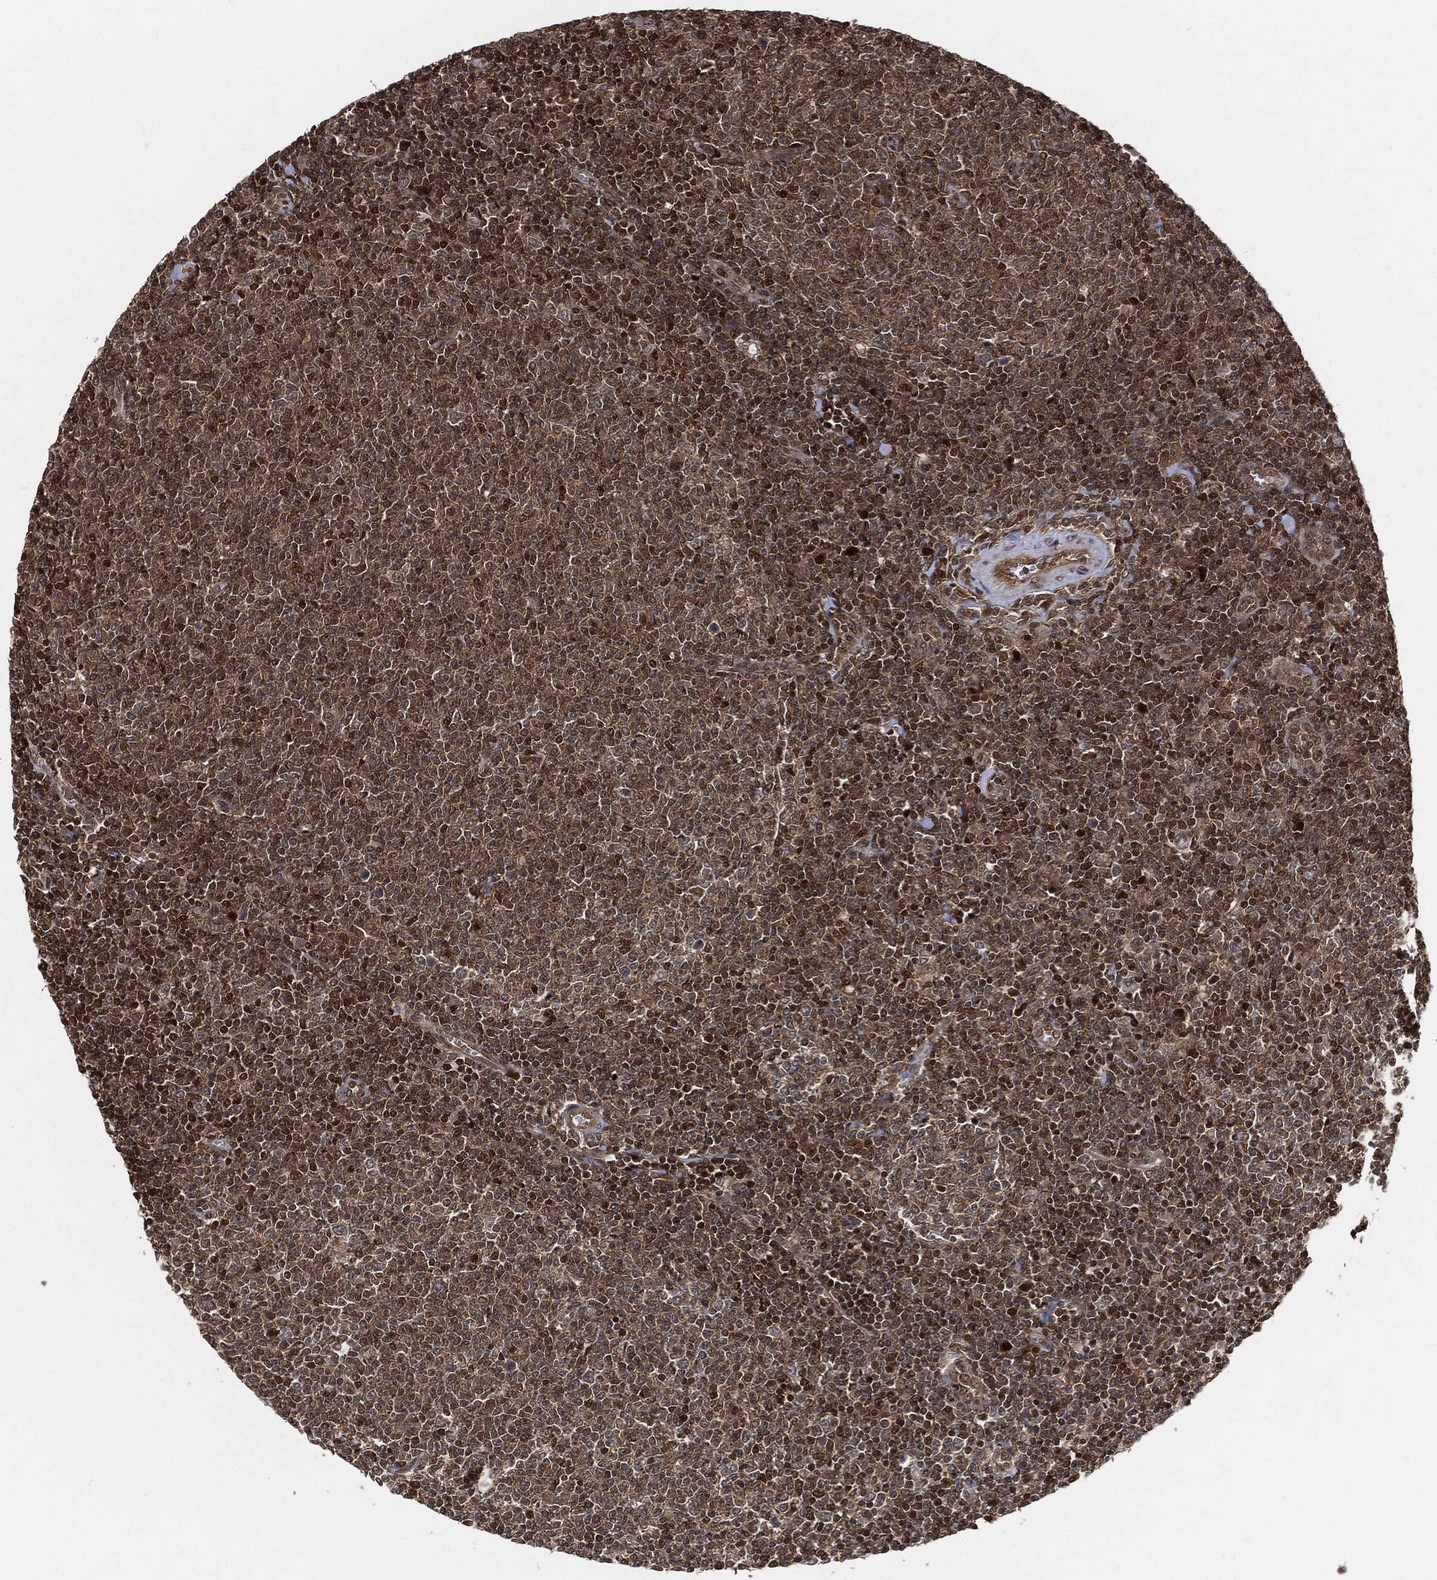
{"staining": {"intensity": "moderate", "quantity": ">75%", "location": "cytoplasmic/membranous,nuclear"}, "tissue": "lymphoma", "cell_type": "Tumor cells", "image_type": "cancer", "snomed": [{"axis": "morphology", "description": "Malignant lymphoma, non-Hodgkin's type, Low grade"}, {"axis": "topography", "description": "Lymph node"}], "caption": "The photomicrograph shows immunohistochemical staining of malignant lymphoma, non-Hodgkin's type (low-grade). There is moderate cytoplasmic/membranous and nuclear expression is present in about >75% of tumor cells.", "gene": "CUTA", "patient": {"sex": "male", "age": 52}}